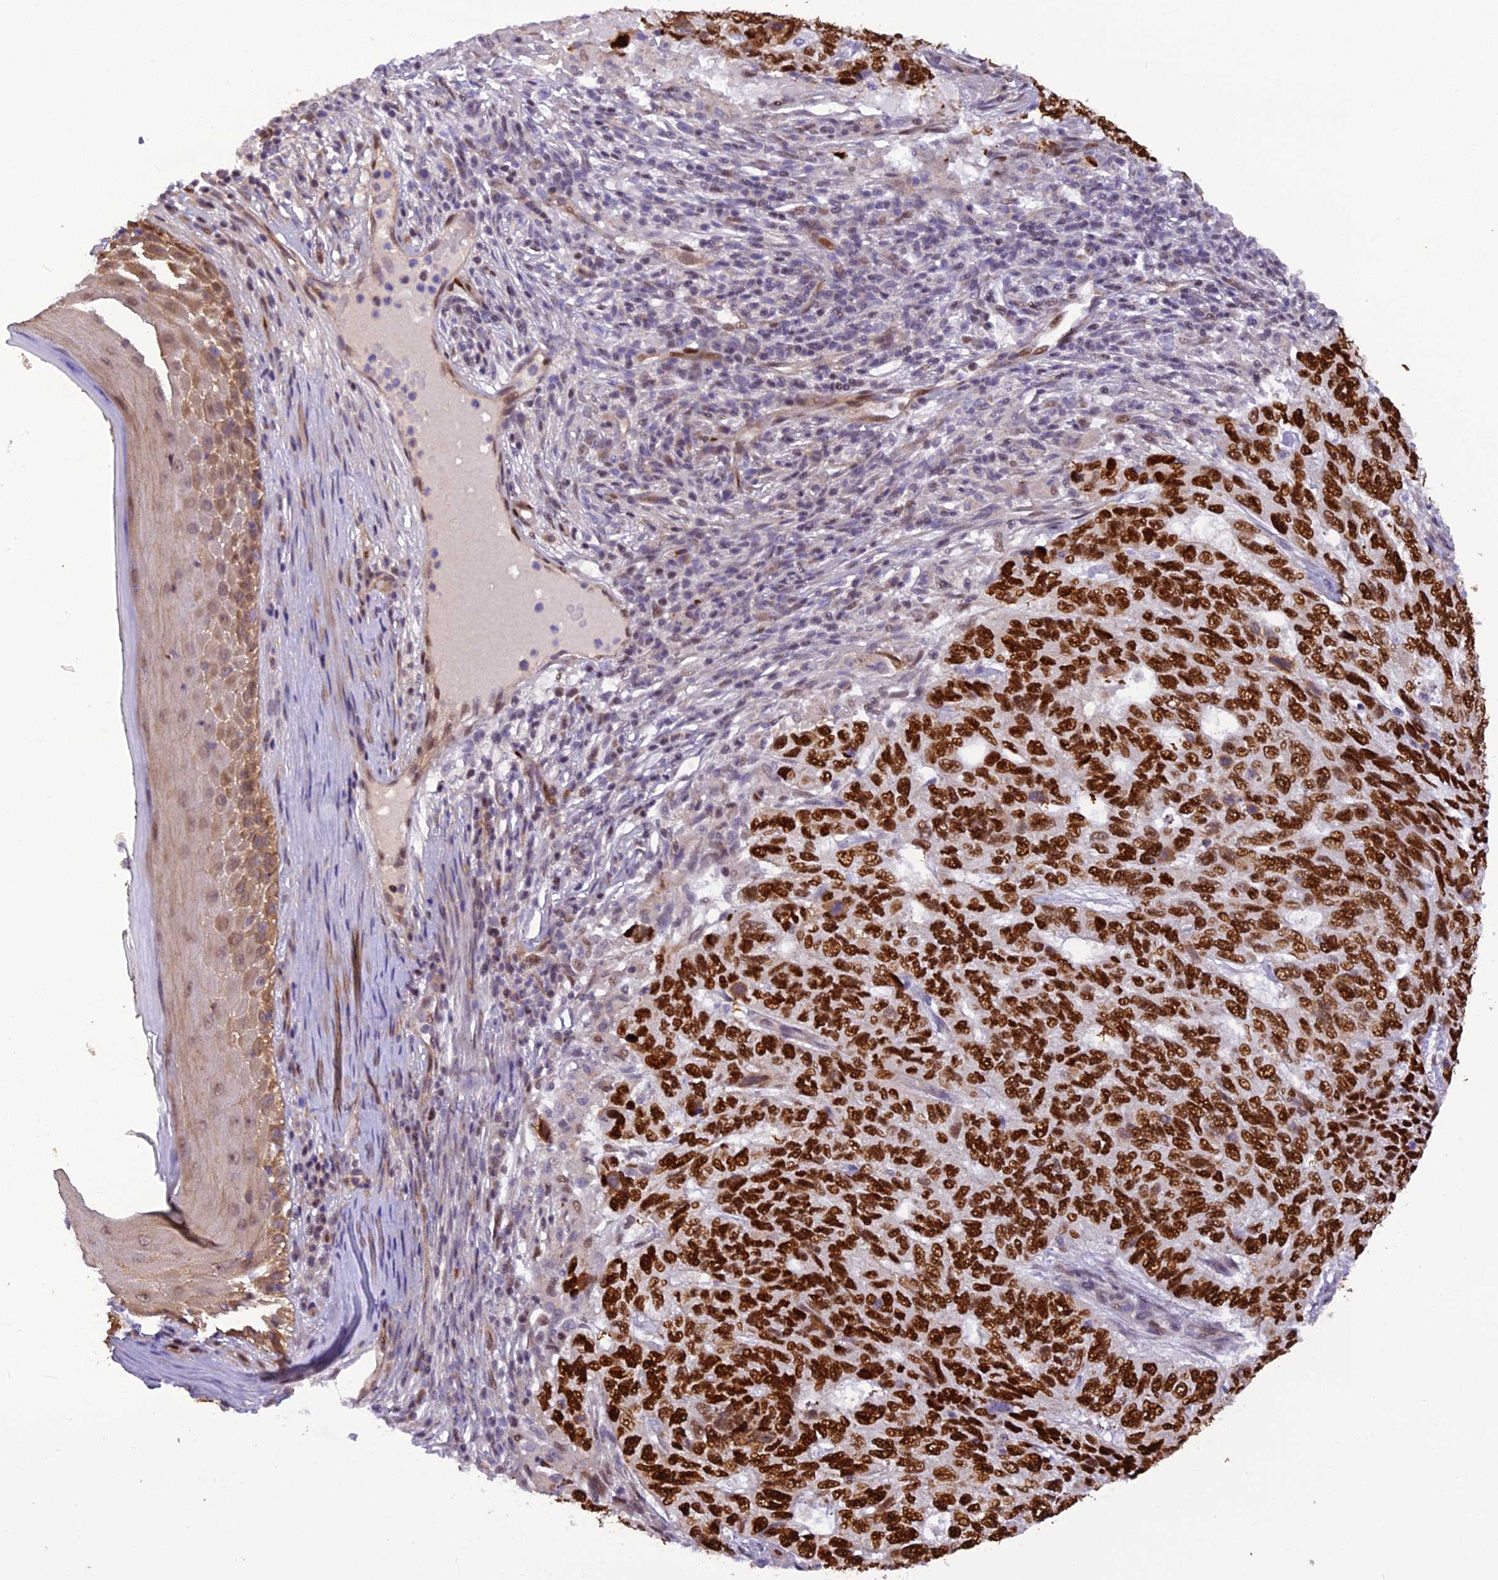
{"staining": {"intensity": "strong", "quantity": ">75%", "location": "nuclear"}, "tissue": "skin cancer", "cell_type": "Tumor cells", "image_type": "cancer", "snomed": [{"axis": "morphology", "description": "Basal cell carcinoma"}, {"axis": "topography", "description": "Skin"}], "caption": "The photomicrograph reveals staining of skin basal cell carcinoma, revealing strong nuclear protein expression (brown color) within tumor cells.", "gene": "MICALL1", "patient": {"sex": "female", "age": 65}}